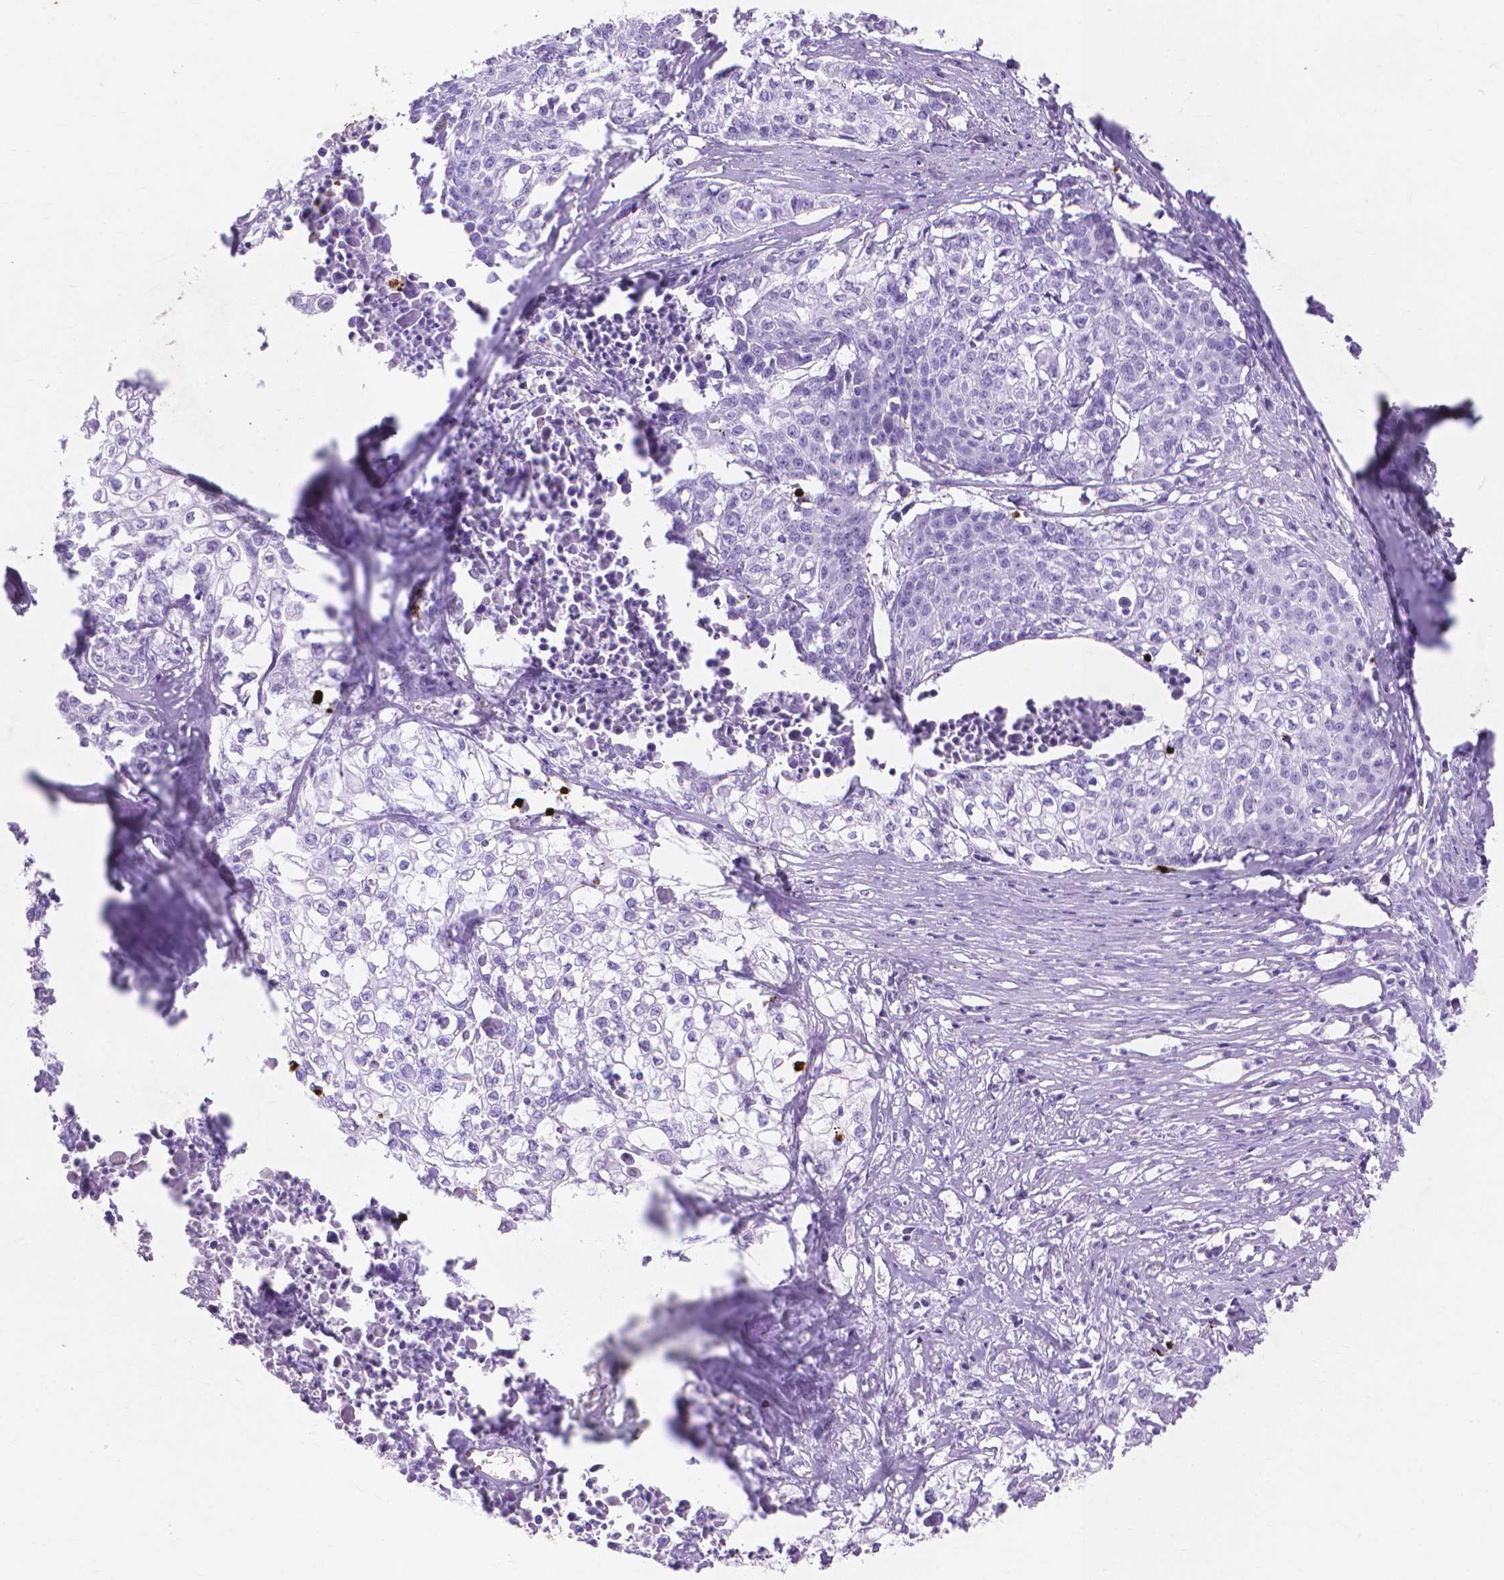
{"staining": {"intensity": "negative", "quantity": "none", "location": "none"}, "tissue": "cervical cancer", "cell_type": "Tumor cells", "image_type": "cancer", "snomed": [{"axis": "morphology", "description": "Squamous cell carcinoma, NOS"}, {"axis": "topography", "description": "Cervix"}], "caption": "A high-resolution histopathology image shows immunohistochemistry (IHC) staining of squamous cell carcinoma (cervical), which shows no significant expression in tumor cells.", "gene": "MMP11", "patient": {"sex": "female", "age": 39}}